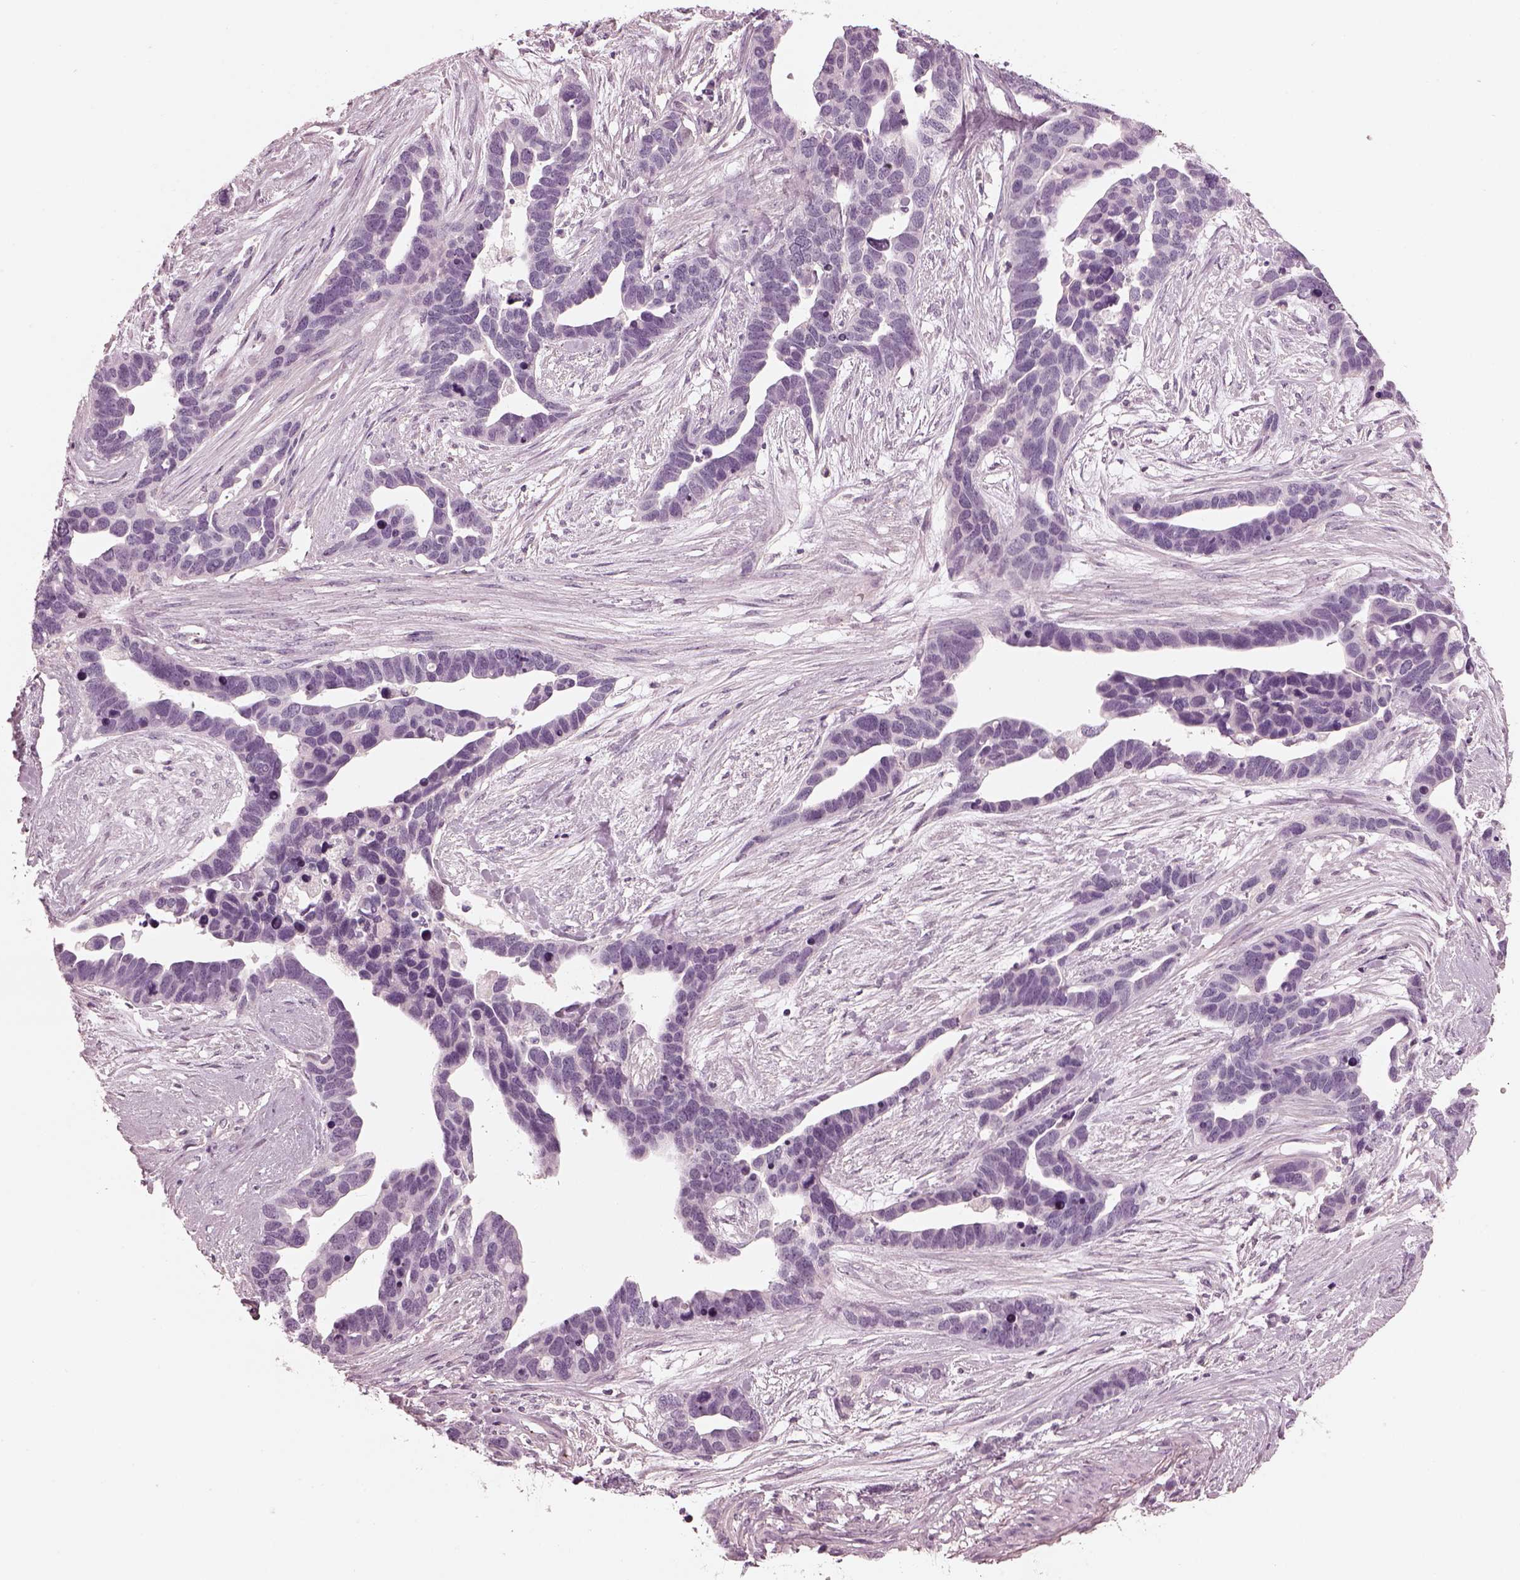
{"staining": {"intensity": "negative", "quantity": "none", "location": "none"}, "tissue": "ovarian cancer", "cell_type": "Tumor cells", "image_type": "cancer", "snomed": [{"axis": "morphology", "description": "Cystadenocarcinoma, serous, NOS"}, {"axis": "topography", "description": "Ovary"}], "caption": "Ovarian cancer (serous cystadenocarcinoma) was stained to show a protein in brown. There is no significant staining in tumor cells. Nuclei are stained in blue.", "gene": "EIF4E1B", "patient": {"sex": "female", "age": 54}}